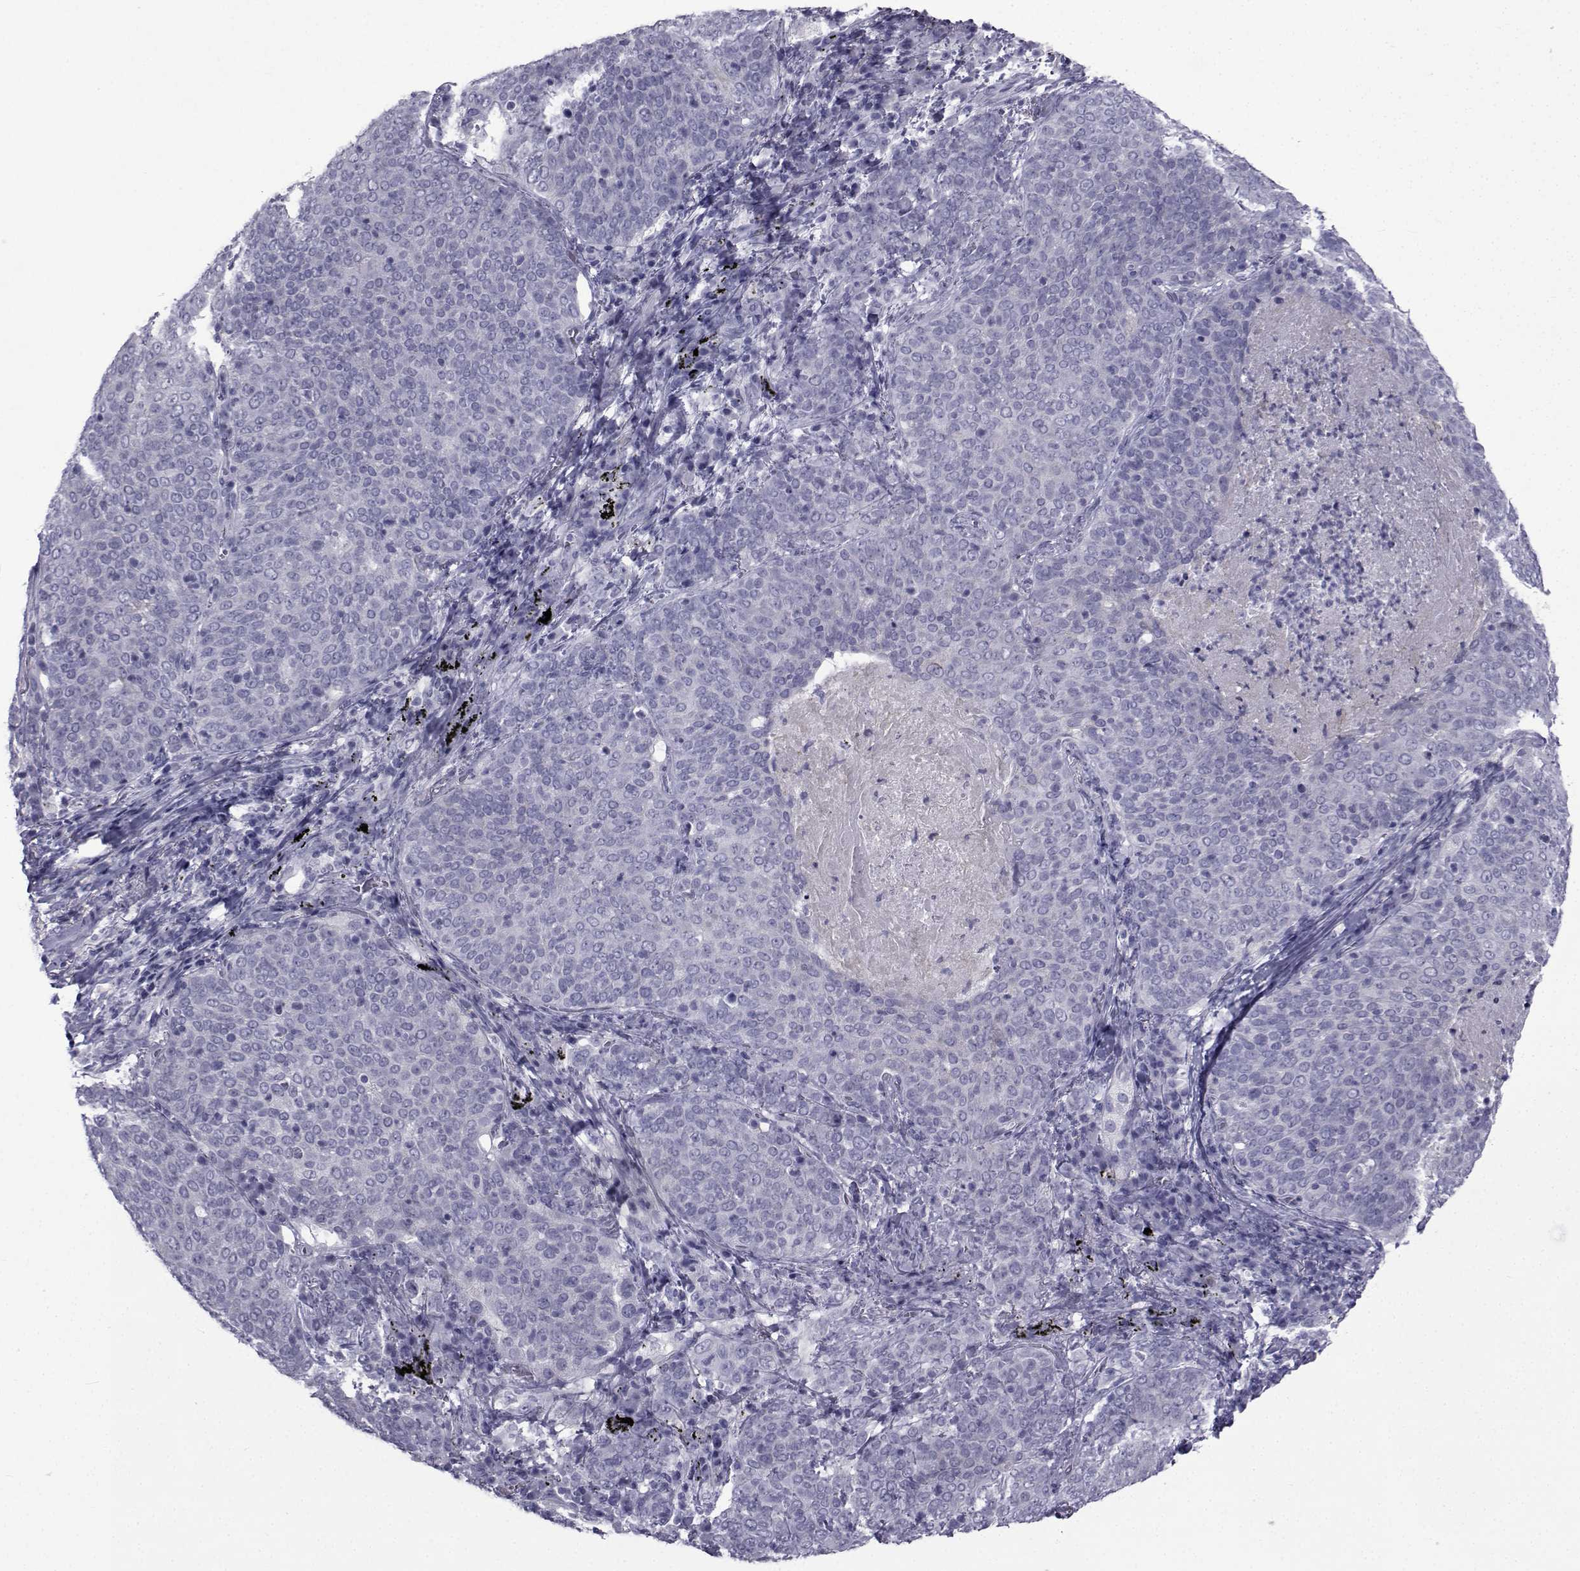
{"staining": {"intensity": "negative", "quantity": "none", "location": "none"}, "tissue": "lung cancer", "cell_type": "Tumor cells", "image_type": "cancer", "snomed": [{"axis": "morphology", "description": "Squamous cell carcinoma, NOS"}, {"axis": "topography", "description": "Lung"}], "caption": "This is an IHC photomicrograph of human lung cancer. There is no staining in tumor cells.", "gene": "PDE6H", "patient": {"sex": "male", "age": 82}}